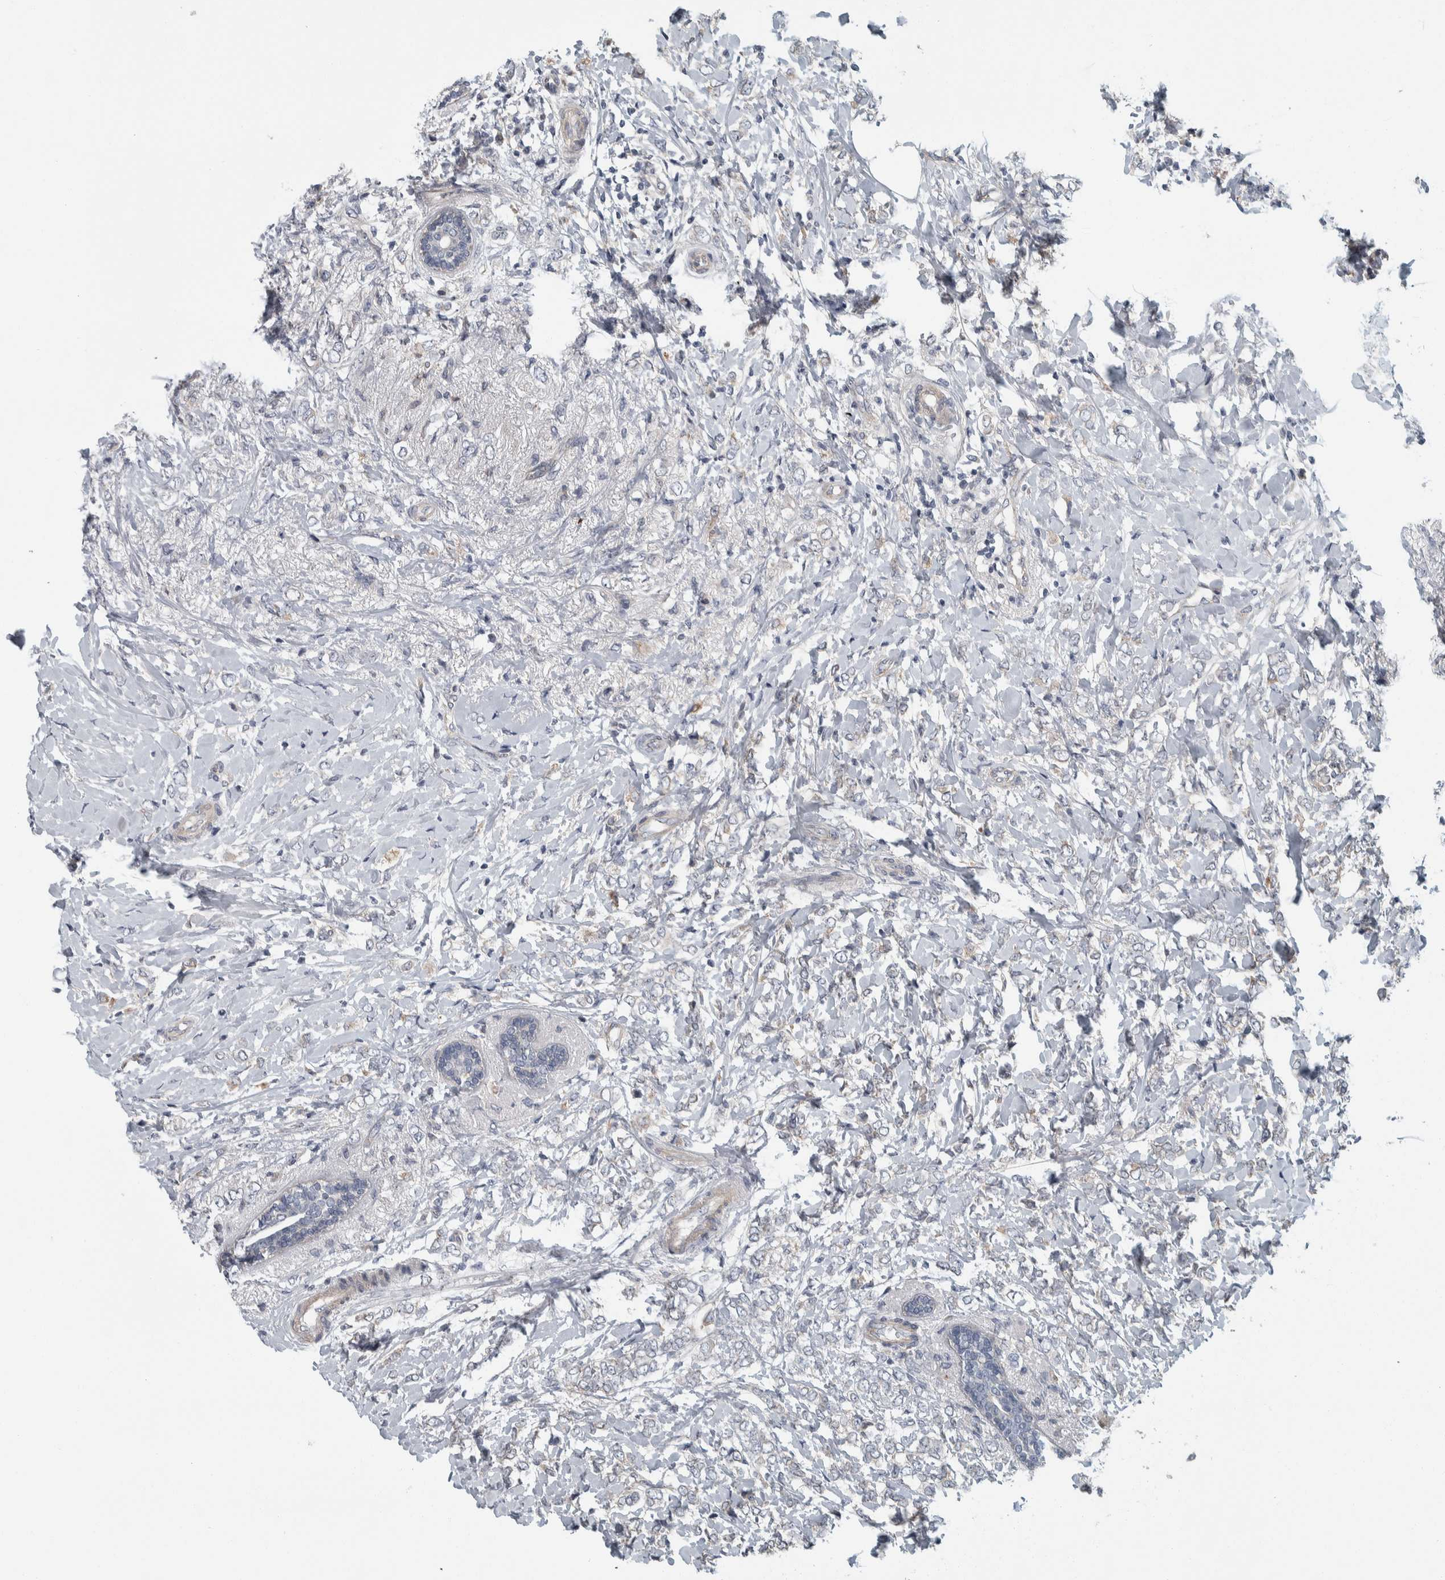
{"staining": {"intensity": "negative", "quantity": "none", "location": "none"}, "tissue": "breast cancer", "cell_type": "Tumor cells", "image_type": "cancer", "snomed": [{"axis": "morphology", "description": "Normal tissue, NOS"}, {"axis": "morphology", "description": "Lobular carcinoma"}, {"axis": "topography", "description": "Breast"}], "caption": "High power microscopy photomicrograph of an immunohistochemistry (IHC) histopathology image of breast lobular carcinoma, revealing no significant staining in tumor cells.", "gene": "KCNJ3", "patient": {"sex": "female", "age": 47}}